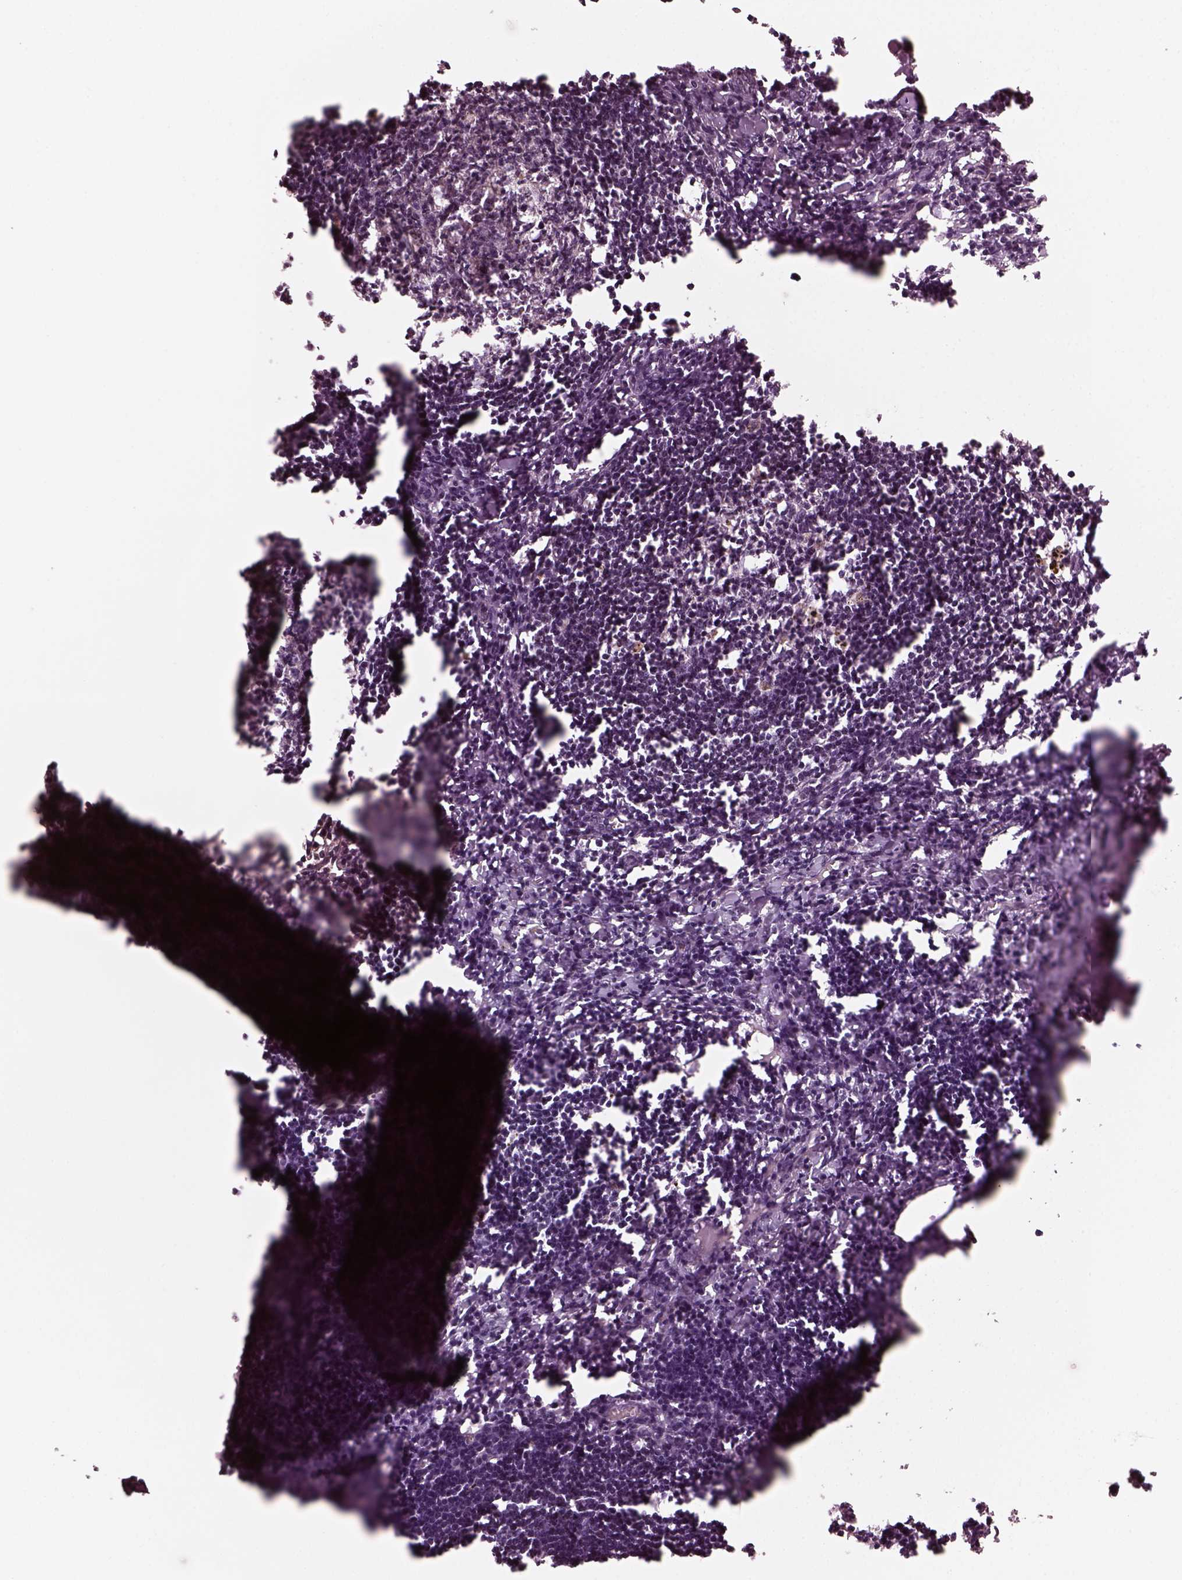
{"staining": {"intensity": "weak", "quantity": "25%-75%", "location": "nuclear"}, "tissue": "lymph node", "cell_type": "Non-germinal center cells", "image_type": "normal", "snomed": [{"axis": "morphology", "description": "Normal tissue, NOS"}, {"axis": "topography", "description": "Lymph node"}], "caption": "Immunohistochemical staining of benign lymph node demonstrates 25%-75% levels of weak nuclear protein staining in about 25%-75% of non-germinal center cells. (brown staining indicates protein expression, while blue staining denotes nuclei).", "gene": "TRIB3", "patient": {"sex": "male", "age": 55}}